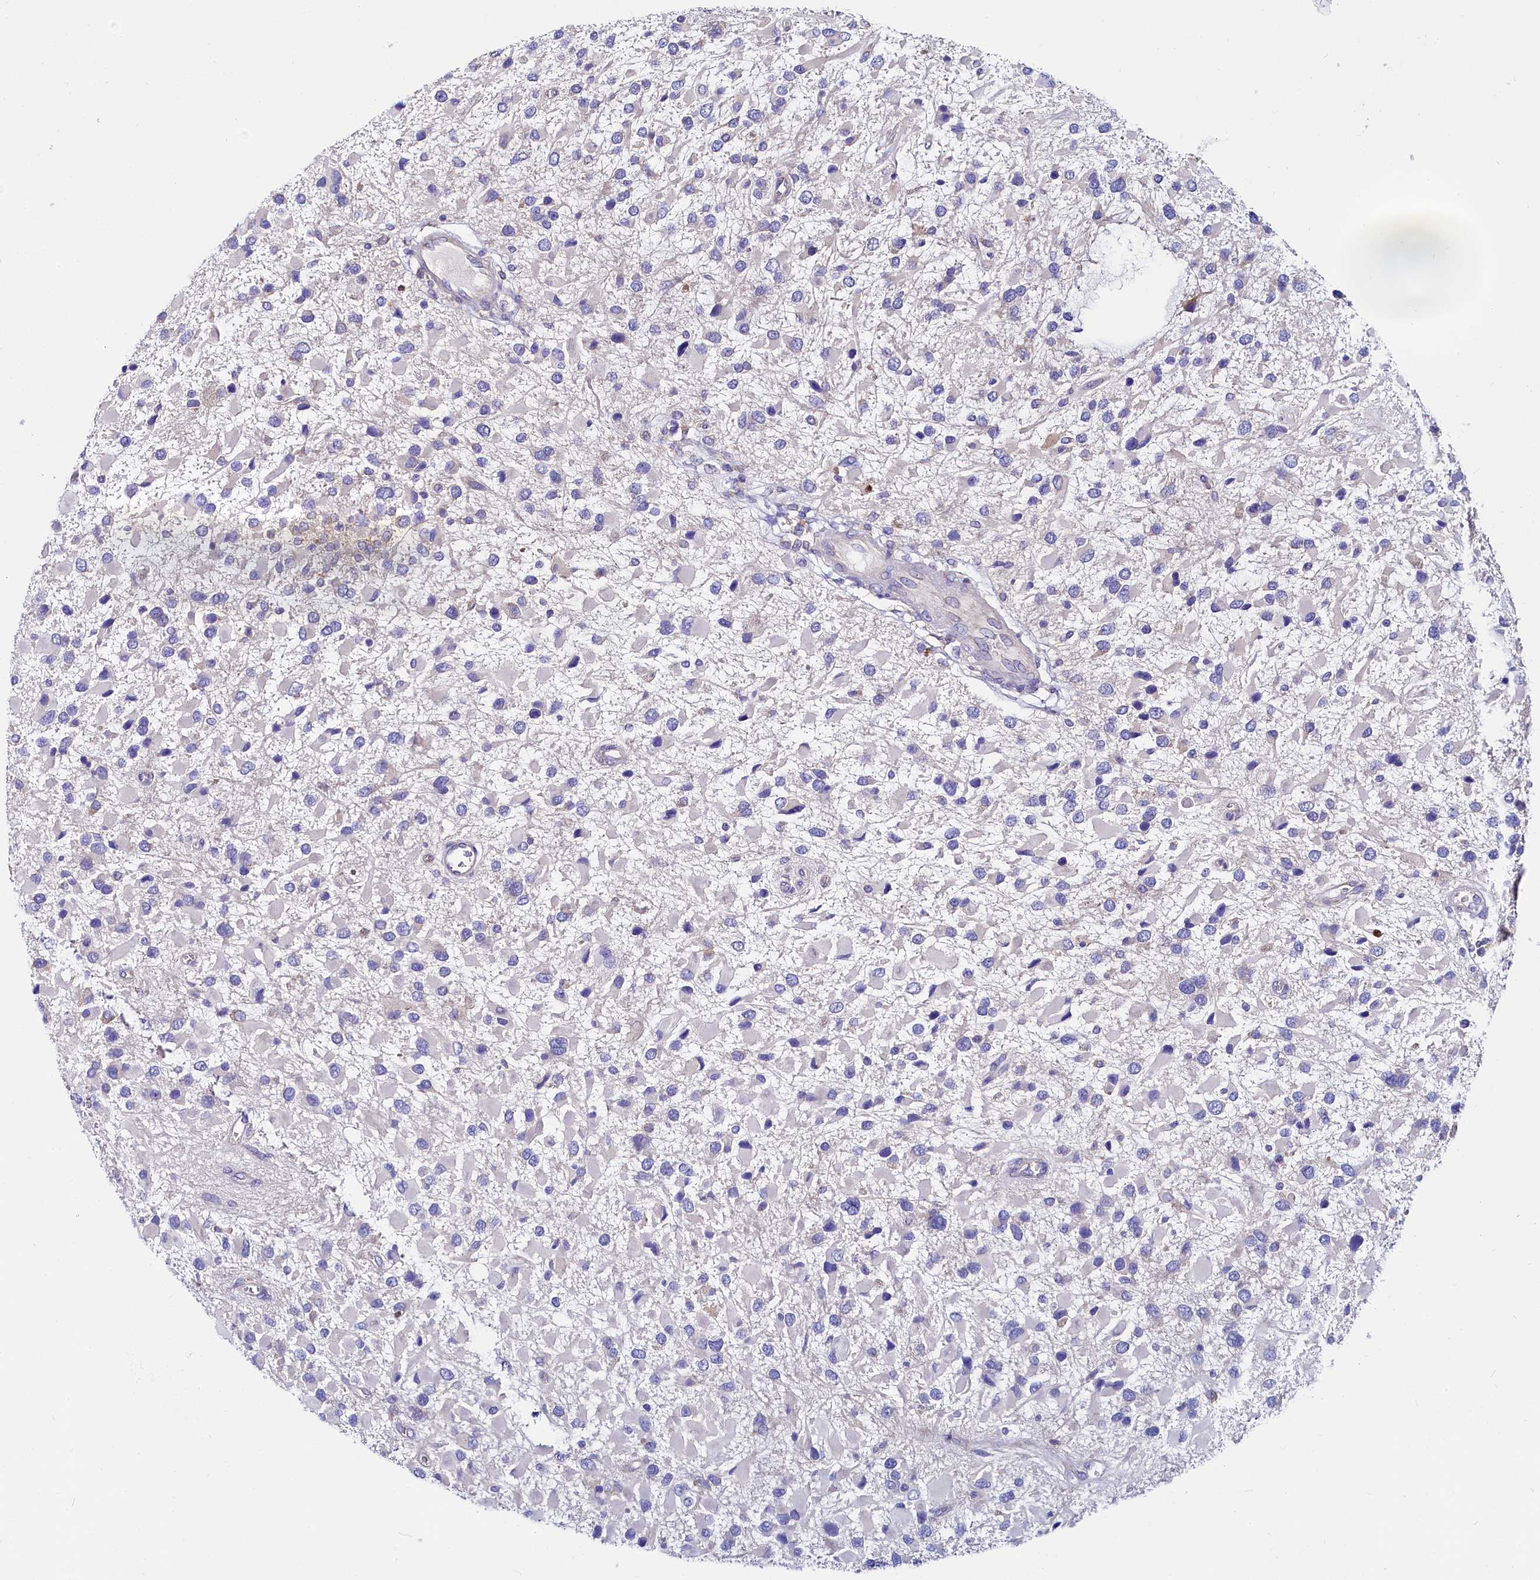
{"staining": {"intensity": "negative", "quantity": "none", "location": "none"}, "tissue": "glioma", "cell_type": "Tumor cells", "image_type": "cancer", "snomed": [{"axis": "morphology", "description": "Glioma, malignant, High grade"}, {"axis": "topography", "description": "Brain"}], "caption": "Tumor cells show no significant expression in malignant high-grade glioma. (Stains: DAB (3,3'-diaminobenzidine) immunohistochemistry with hematoxylin counter stain, Microscopy: brightfield microscopy at high magnification).", "gene": "QARS1", "patient": {"sex": "male", "age": 53}}